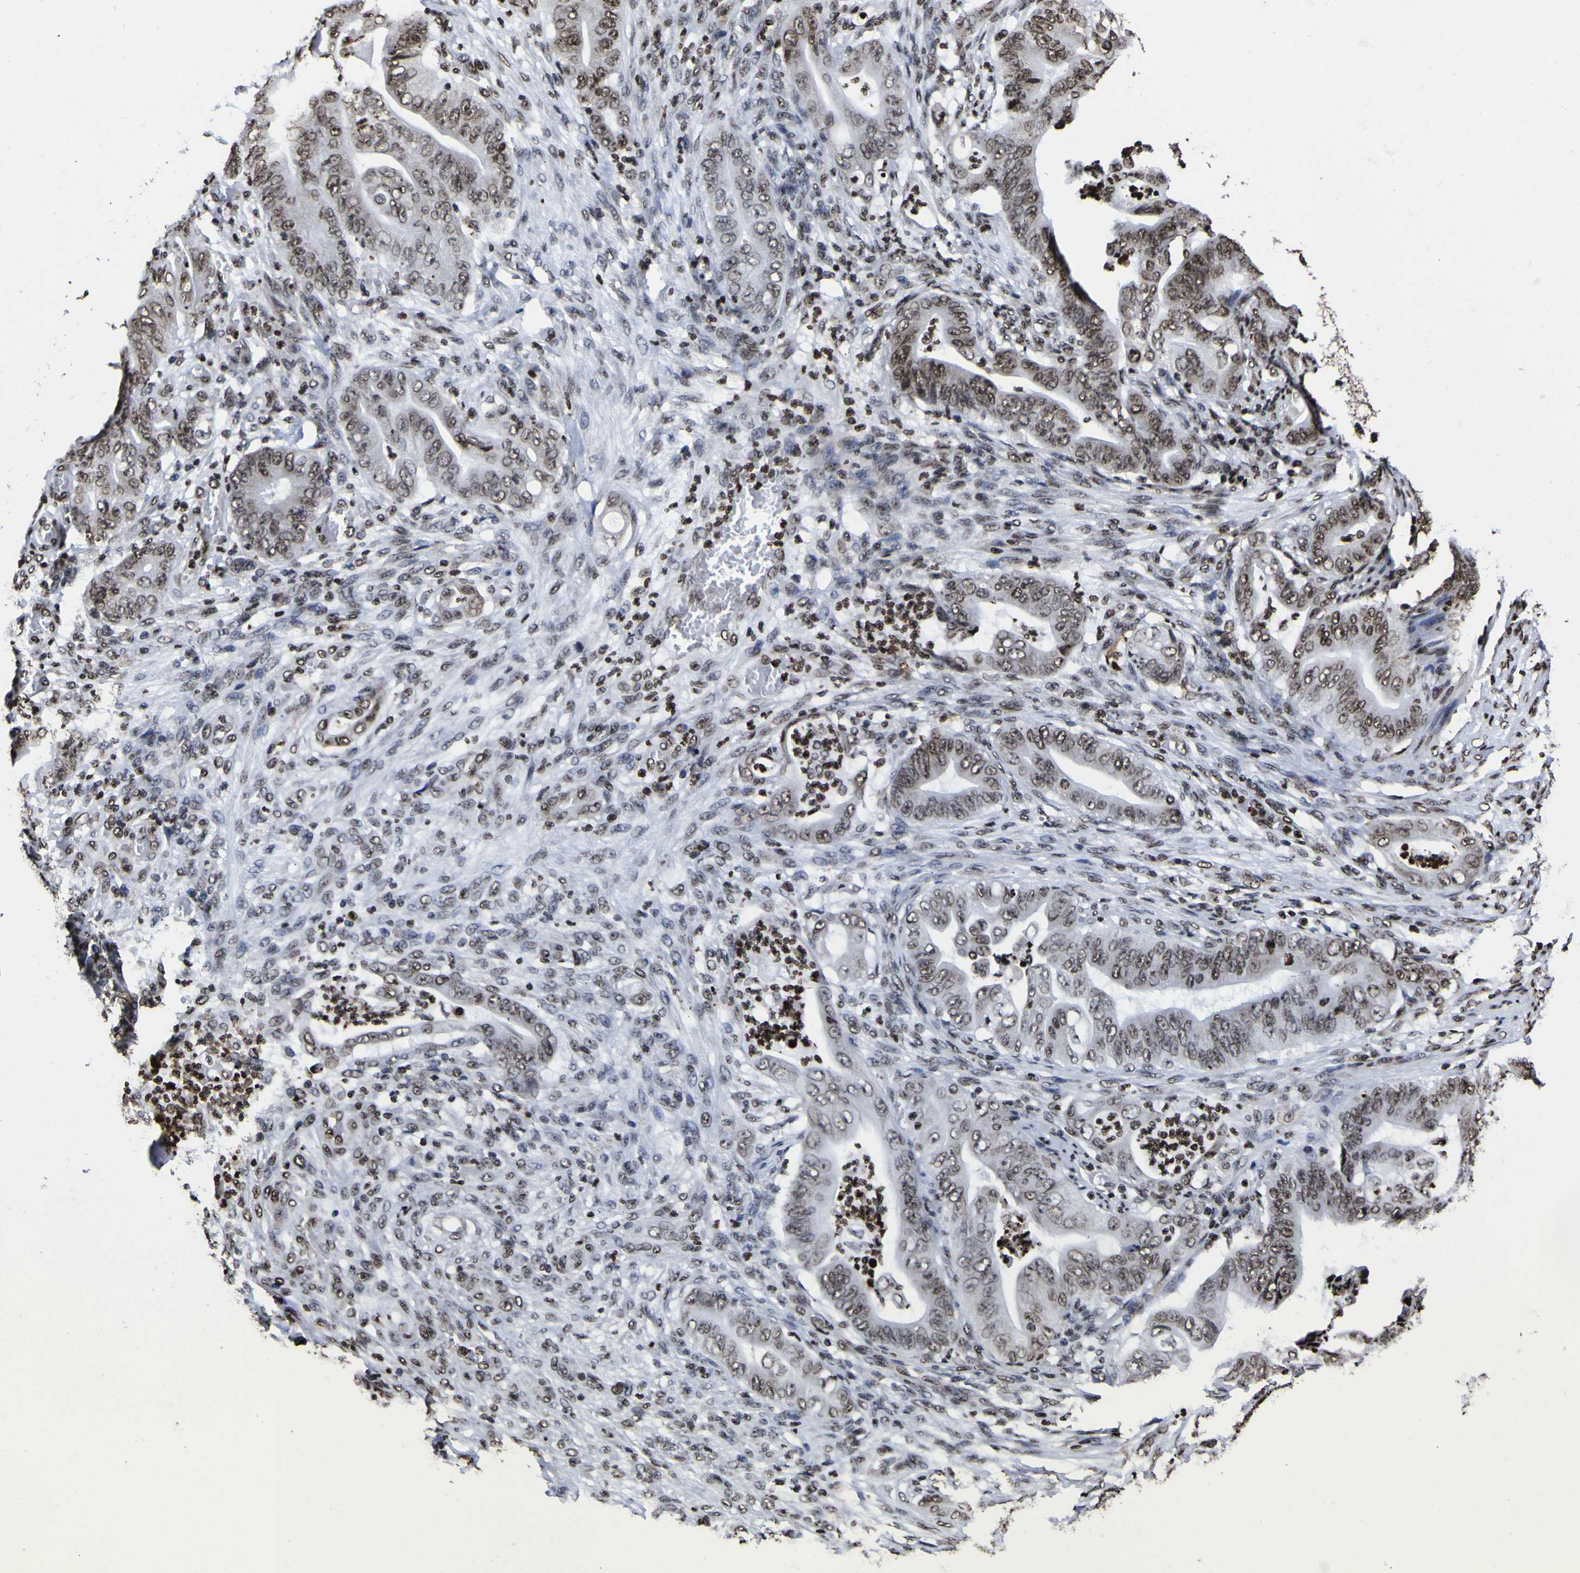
{"staining": {"intensity": "strong", "quantity": "<25%", "location": "nuclear"}, "tissue": "stomach cancer", "cell_type": "Tumor cells", "image_type": "cancer", "snomed": [{"axis": "morphology", "description": "Adenocarcinoma, NOS"}, {"axis": "topography", "description": "Stomach"}], "caption": "A micrograph of stomach adenocarcinoma stained for a protein shows strong nuclear brown staining in tumor cells.", "gene": "PIAS1", "patient": {"sex": "female", "age": 73}}